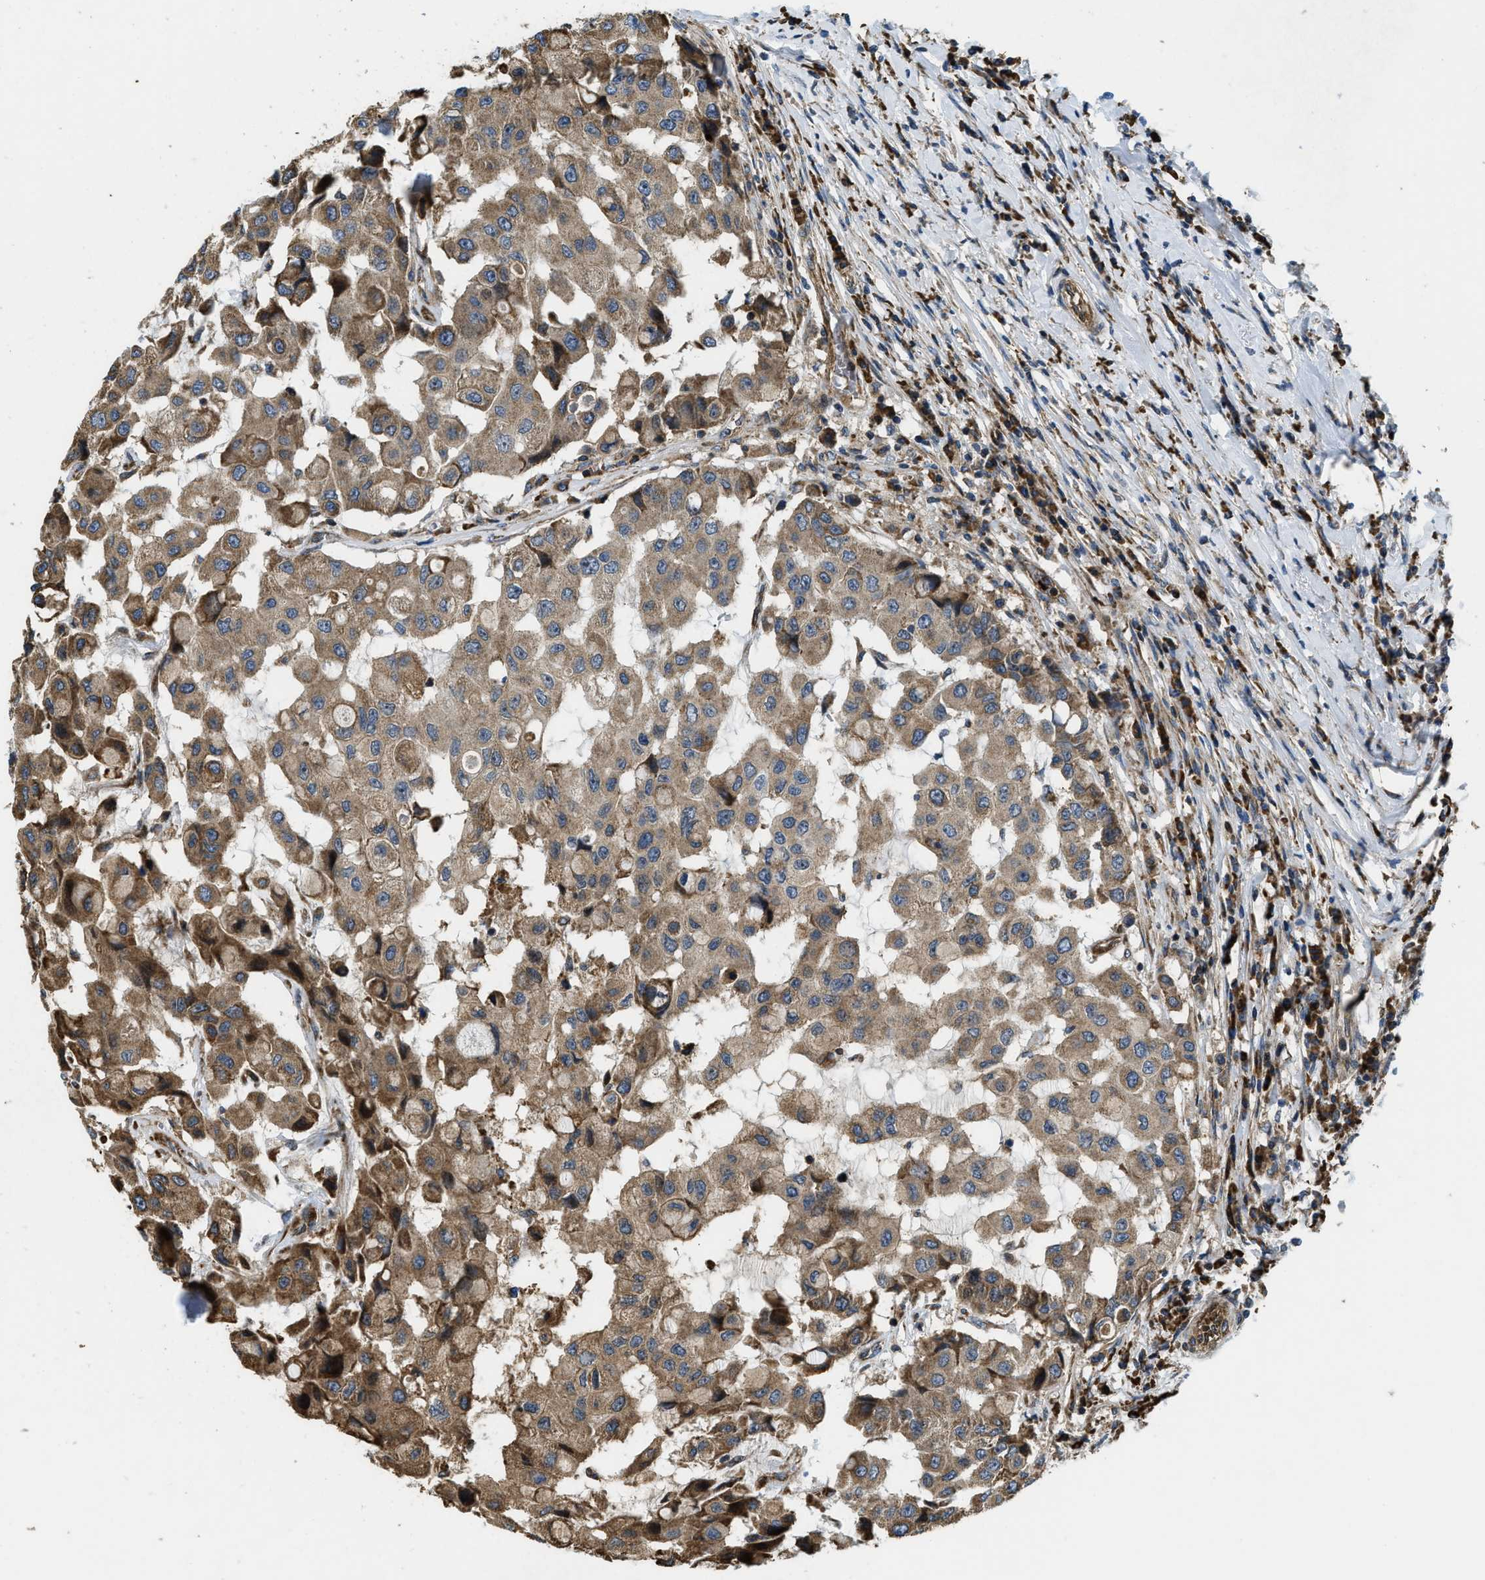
{"staining": {"intensity": "moderate", "quantity": ">75%", "location": "cytoplasmic/membranous"}, "tissue": "breast cancer", "cell_type": "Tumor cells", "image_type": "cancer", "snomed": [{"axis": "morphology", "description": "Duct carcinoma"}, {"axis": "topography", "description": "Breast"}], "caption": "Brown immunohistochemical staining in breast invasive ductal carcinoma demonstrates moderate cytoplasmic/membranous staining in approximately >75% of tumor cells.", "gene": "CSPG4", "patient": {"sex": "female", "age": 27}}